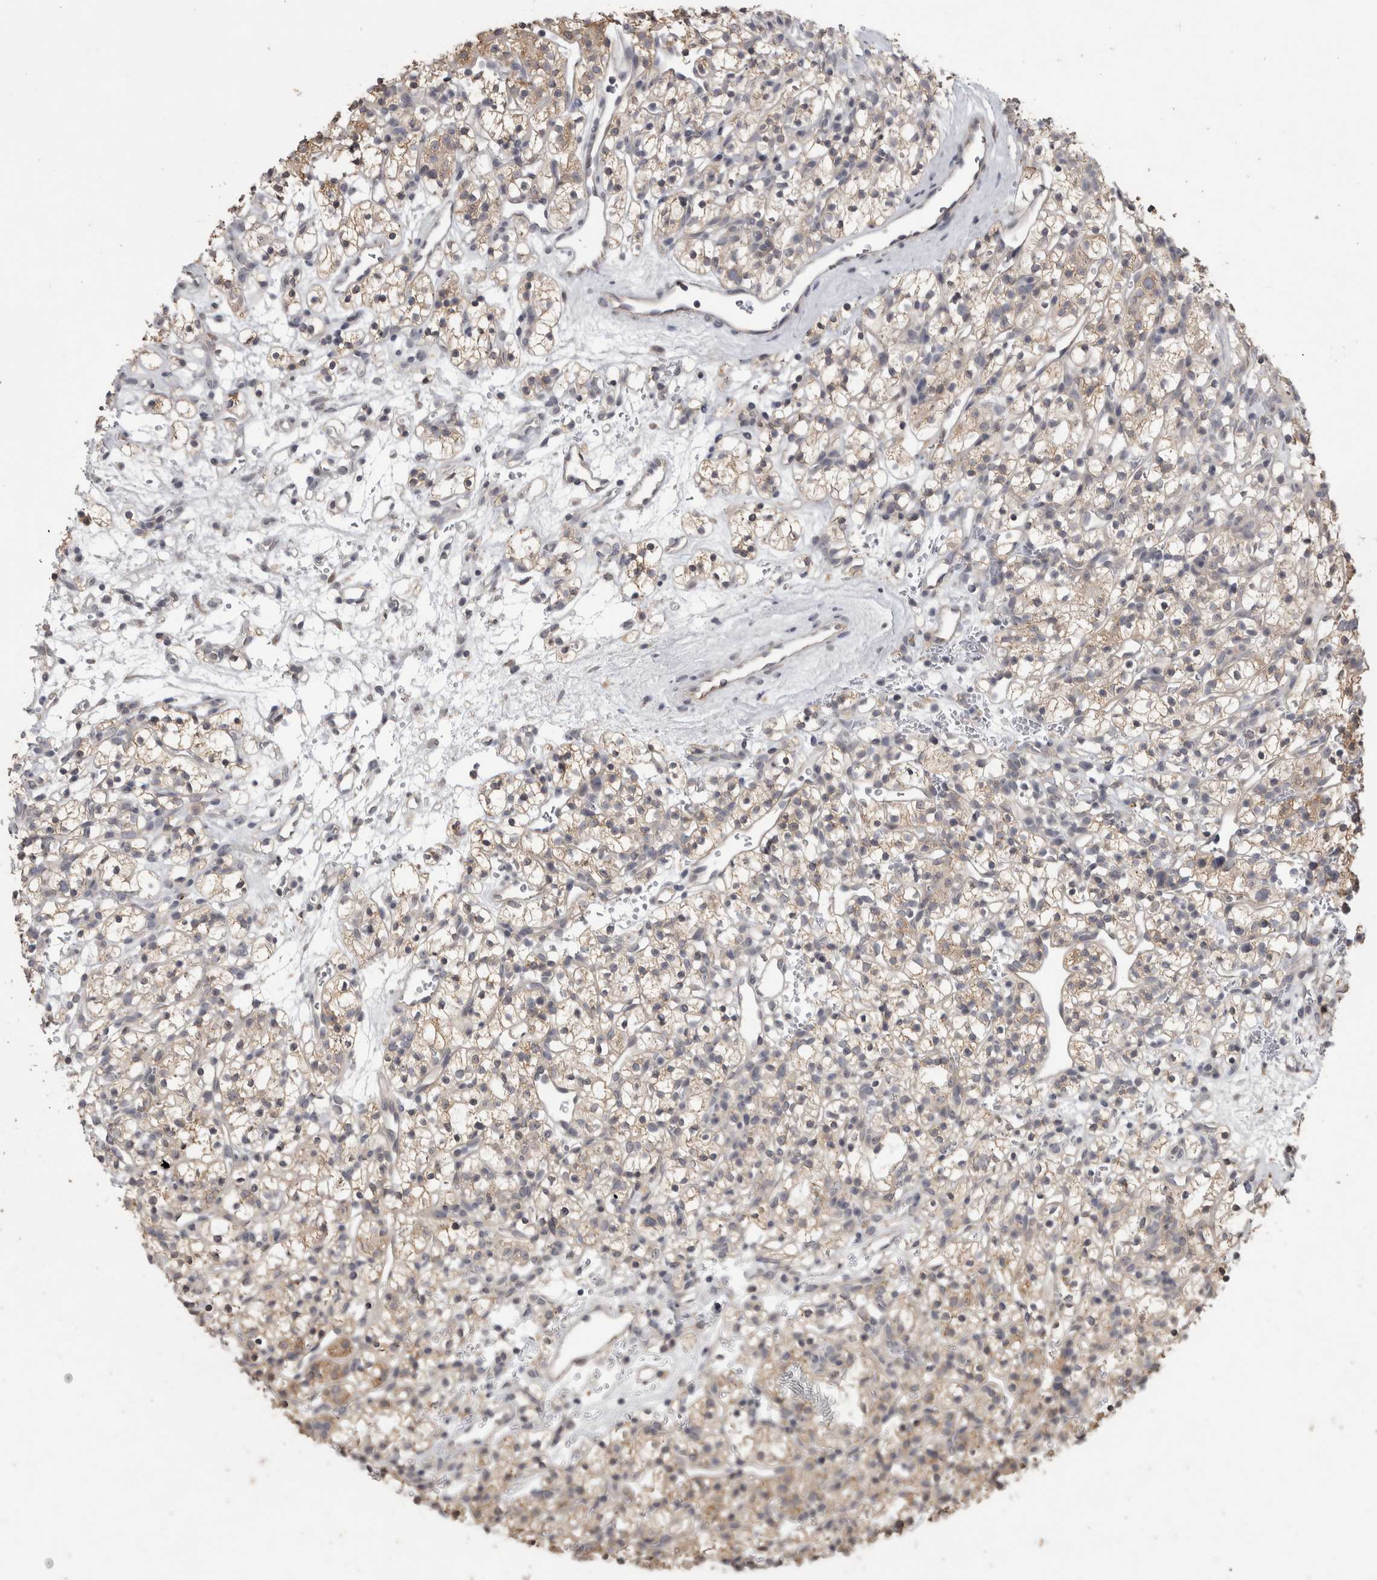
{"staining": {"intensity": "weak", "quantity": "25%-75%", "location": "cytoplasmic/membranous"}, "tissue": "renal cancer", "cell_type": "Tumor cells", "image_type": "cancer", "snomed": [{"axis": "morphology", "description": "Adenocarcinoma, NOS"}, {"axis": "topography", "description": "Kidney"}], "caption": "Immunohistochemistry (IHC) photomicrograph of neoplastic tissue: renal adenocarcinoma stained using immunohistochemistry (IHC) demonstrates low levels of weak protein expression localized specifically in the cytoplasmic/membranous of tumor cells, appearing as a cytoplasmic/membranous brown color.", "gene": "RAB29", "patient": {"sex": "female", "age": 57}}